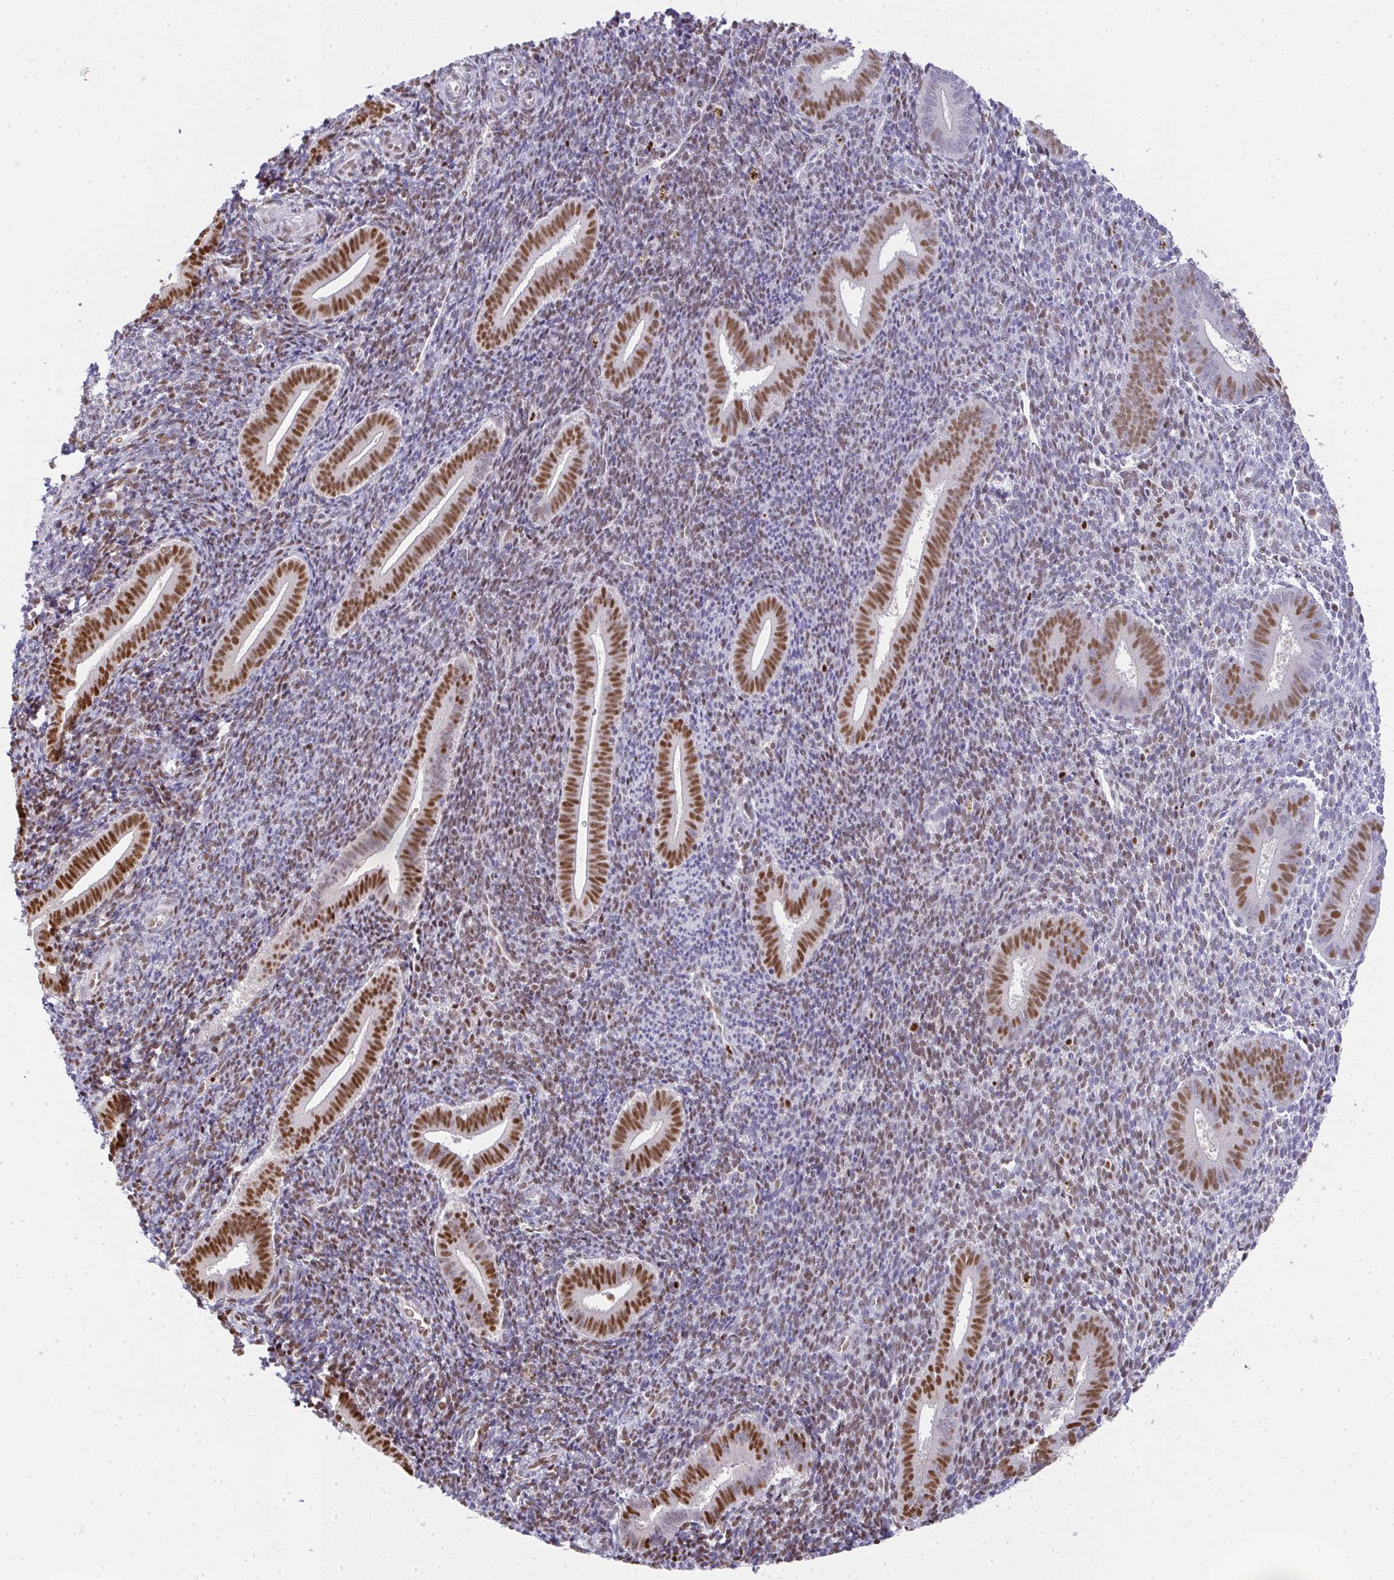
{"staining": {"intensity": "weak", "quantity": "25%-75%", "location": "nuclear"}, "tissue": "endometrium", "cell_type": "Cells in endometrial stroma", "image_type": "normal", "snomed": [{"axis": "morphology", "description": "Normal tissue, NOS"}, {"axis": "topography", "description": "Endometrium"}], "caption": "High-power microscopy captured an IHC histopathology image of normal endometrium, revealing weak nuclear expression in about 25%-75% of cells in endometrial stroma. The staining was performed using DAB to visualize the protein expression in brown, while the nuclei were stained in blue with hematoxylin (Magnification: 20x).", "gene": "BBX", "patient": {"sex": "female", "age": 25}}